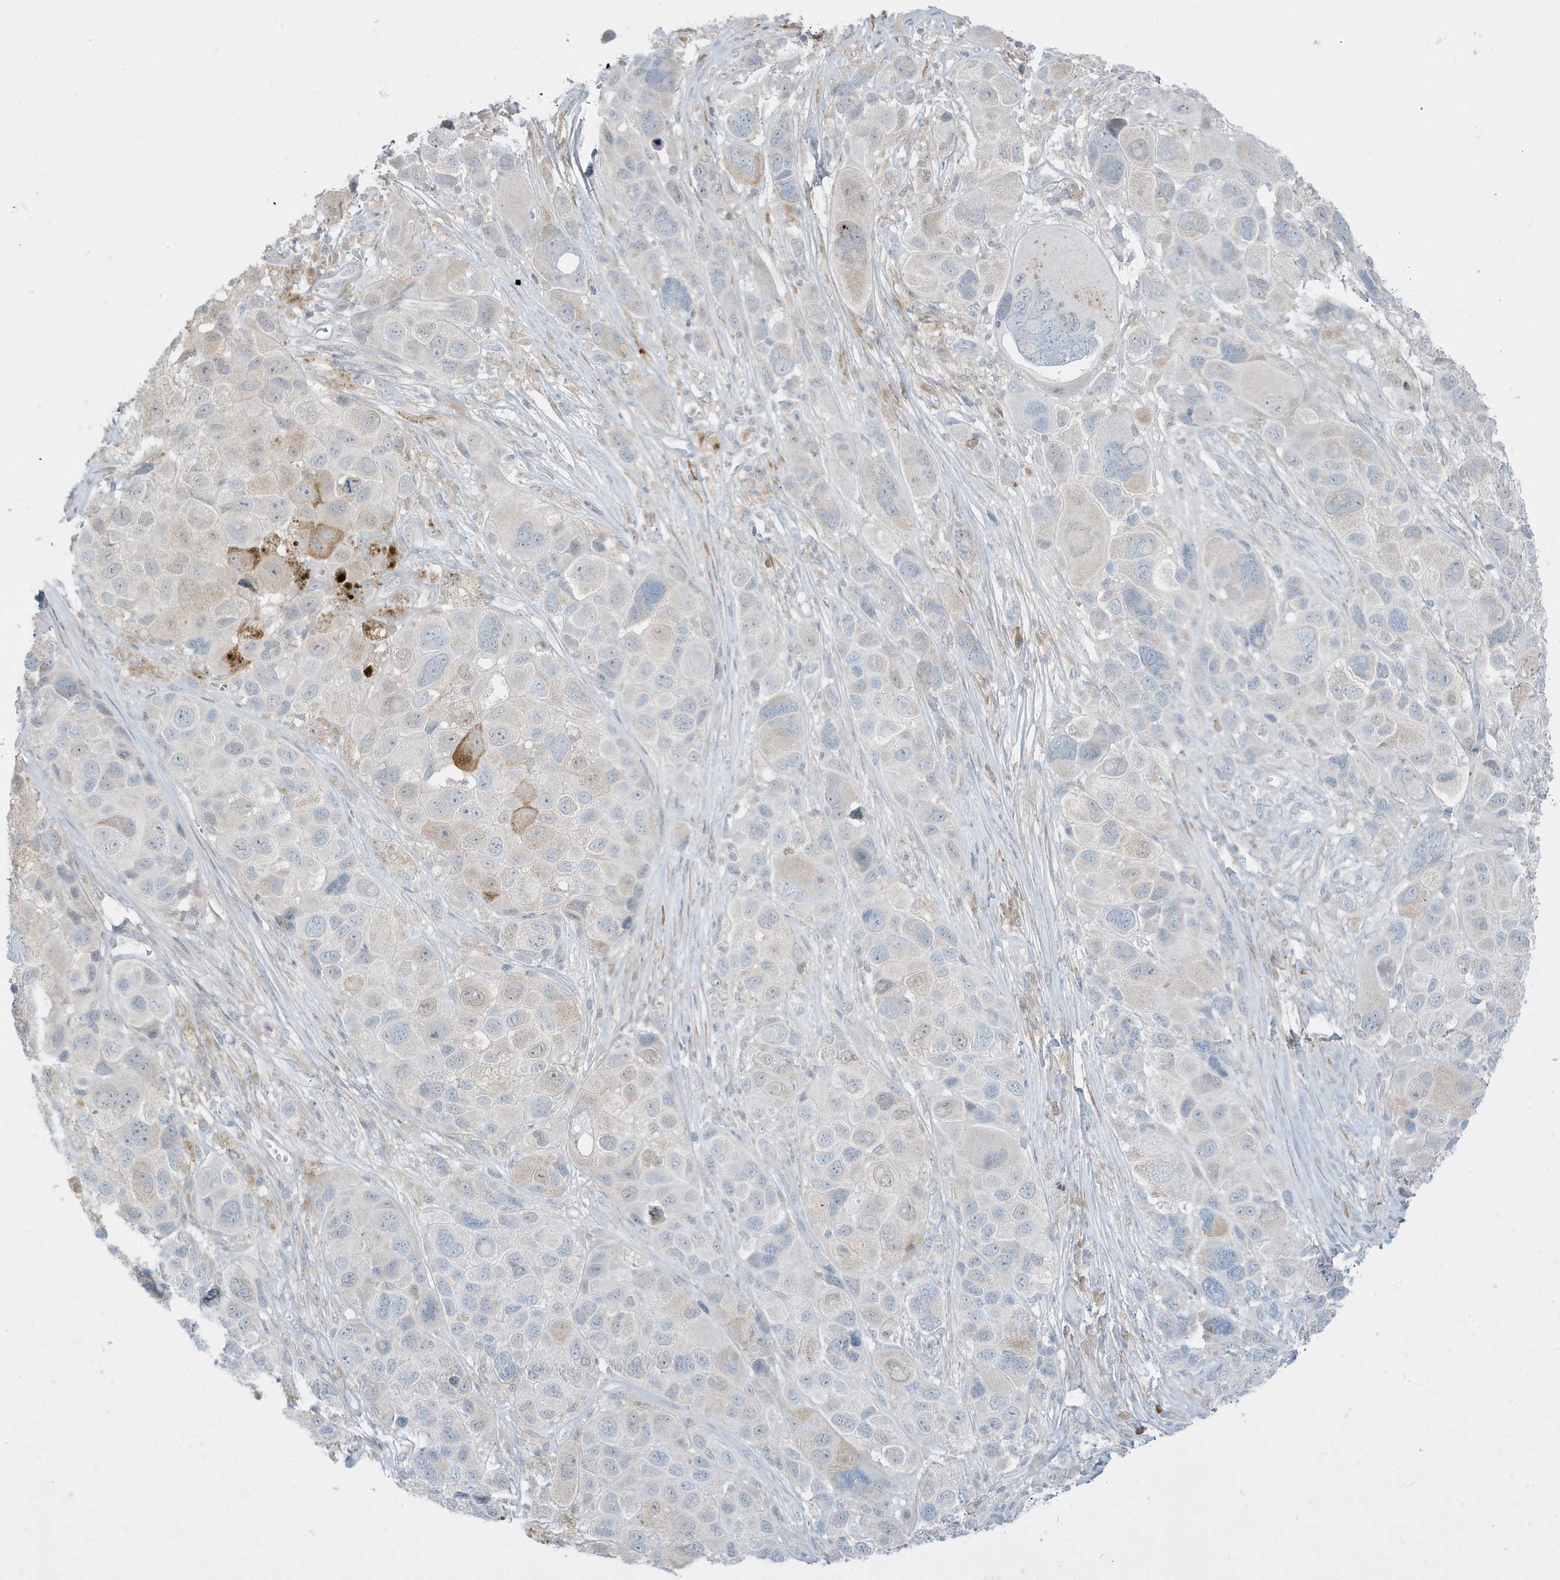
{"staining": {"intensity": "negative", "quantity": "none", "location": "none"}, "tissue": "melanoma", "cell_type": "Tumor cells", "image_type": "cancer", "snomed": [{"axis": "morphology", "description": "Malignant melanoma, NOS"}, {"axis": "topography", "description": "Skin of trunk"}], "caption": "Immunohistochemical staining of human melanoma reveals no significant expression in tumor cells.", "gene": "FNDC1", "patient": {"sex": "male", "age": 71}}